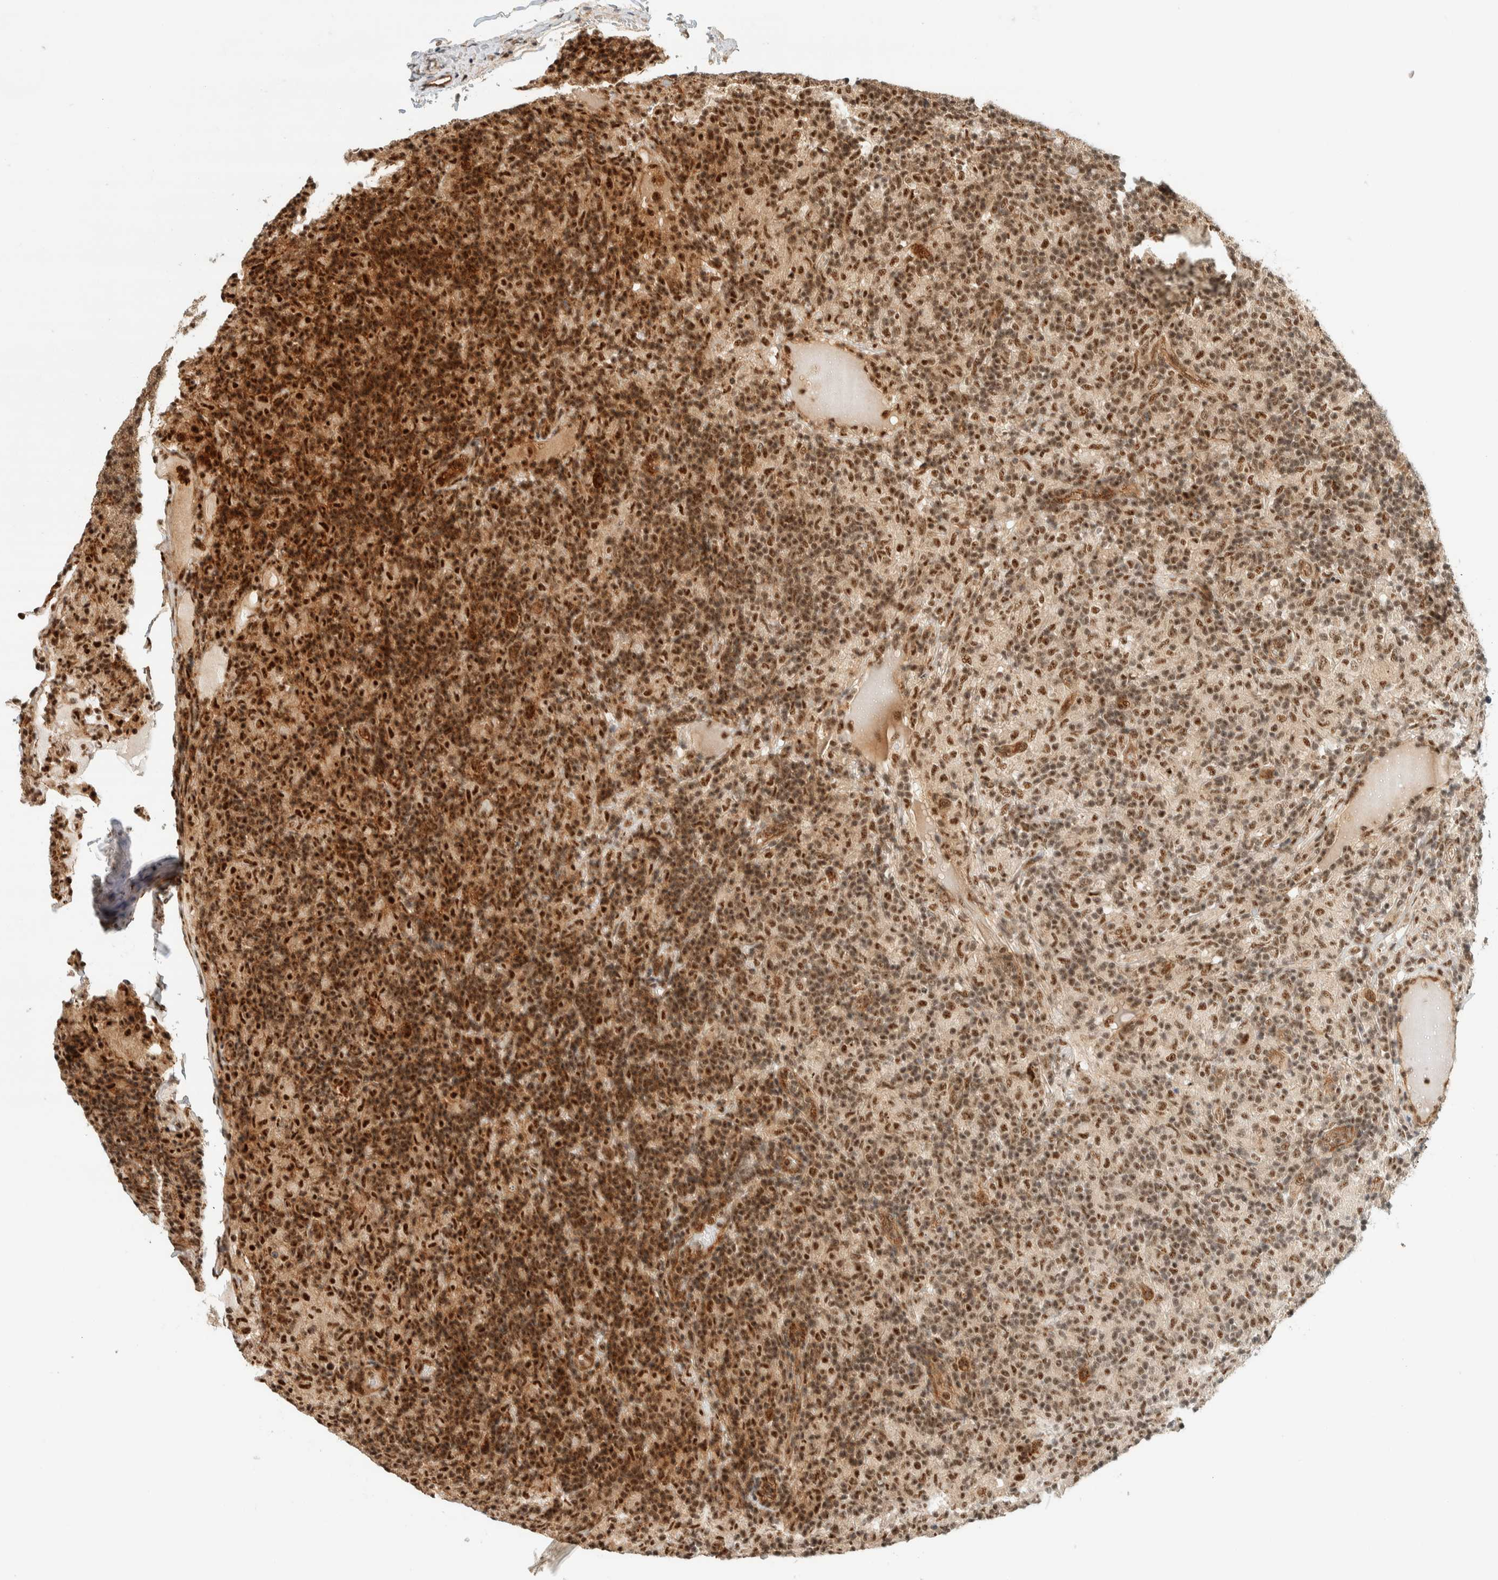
{"staining": {"intensity": "strong", "quantity": ">75%", "location": "nuclear"}, "tissue": "lymphoma", "cell_type": "Tumor cells", "image_type": "cancer", "snomed": [{"axis": "morphology", "description": "Hodgkin's disease, NOS"}, {"axis": "topography", "description": "Lymph node"}], "caption": "IHC micrograph of human lymphoma stained for a protein (brown), which displays high levels of strong nuclear staining in about >75% of tumor cells.", "gene": "SIK1", "patient": {"sex": "male", "age": 70}}